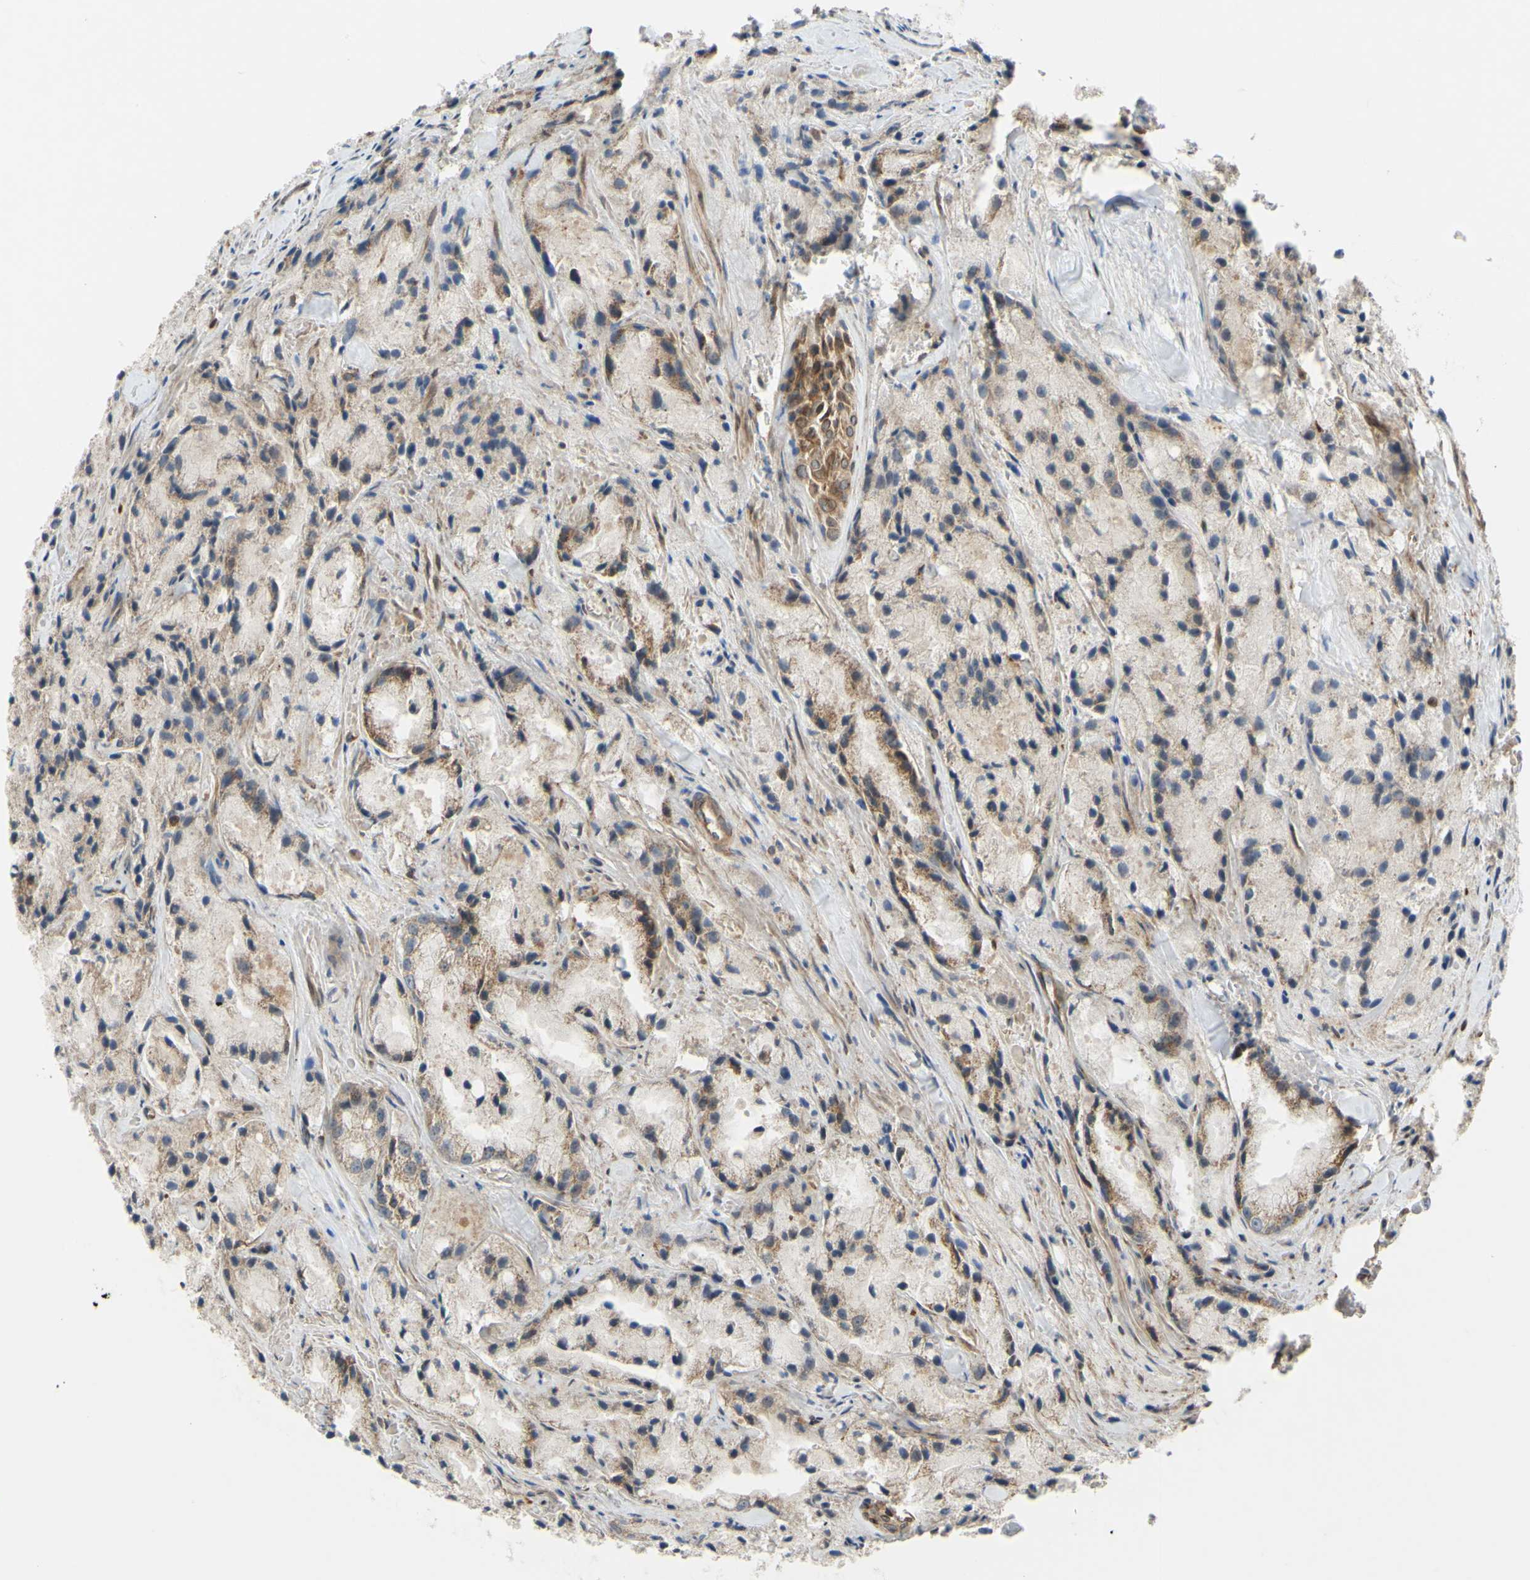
{"staining": {"intensity": "weak", "quantity": ">75%", "location": "cytoplasmic/membranous"}, "tissue": "prostate cancer", "cell_type": "Tumor cells", "image_type": "cancer", "snomed": [{"axis": "morphology", "description": "Adenocarcinoma, Low grade"}, {"axis": "topography", "description": "Prostate"}], "caption": "Immunohistochemistry micrograph of prostate low-grade adenocarcinoma stained for a protein (brown), which demonstrates low levels of weak cytoplasmic/membranous expression in approximately >75% of tumor cells.", "gene": "PRAF2", "patient": {"sex": "male", "age": 64}}